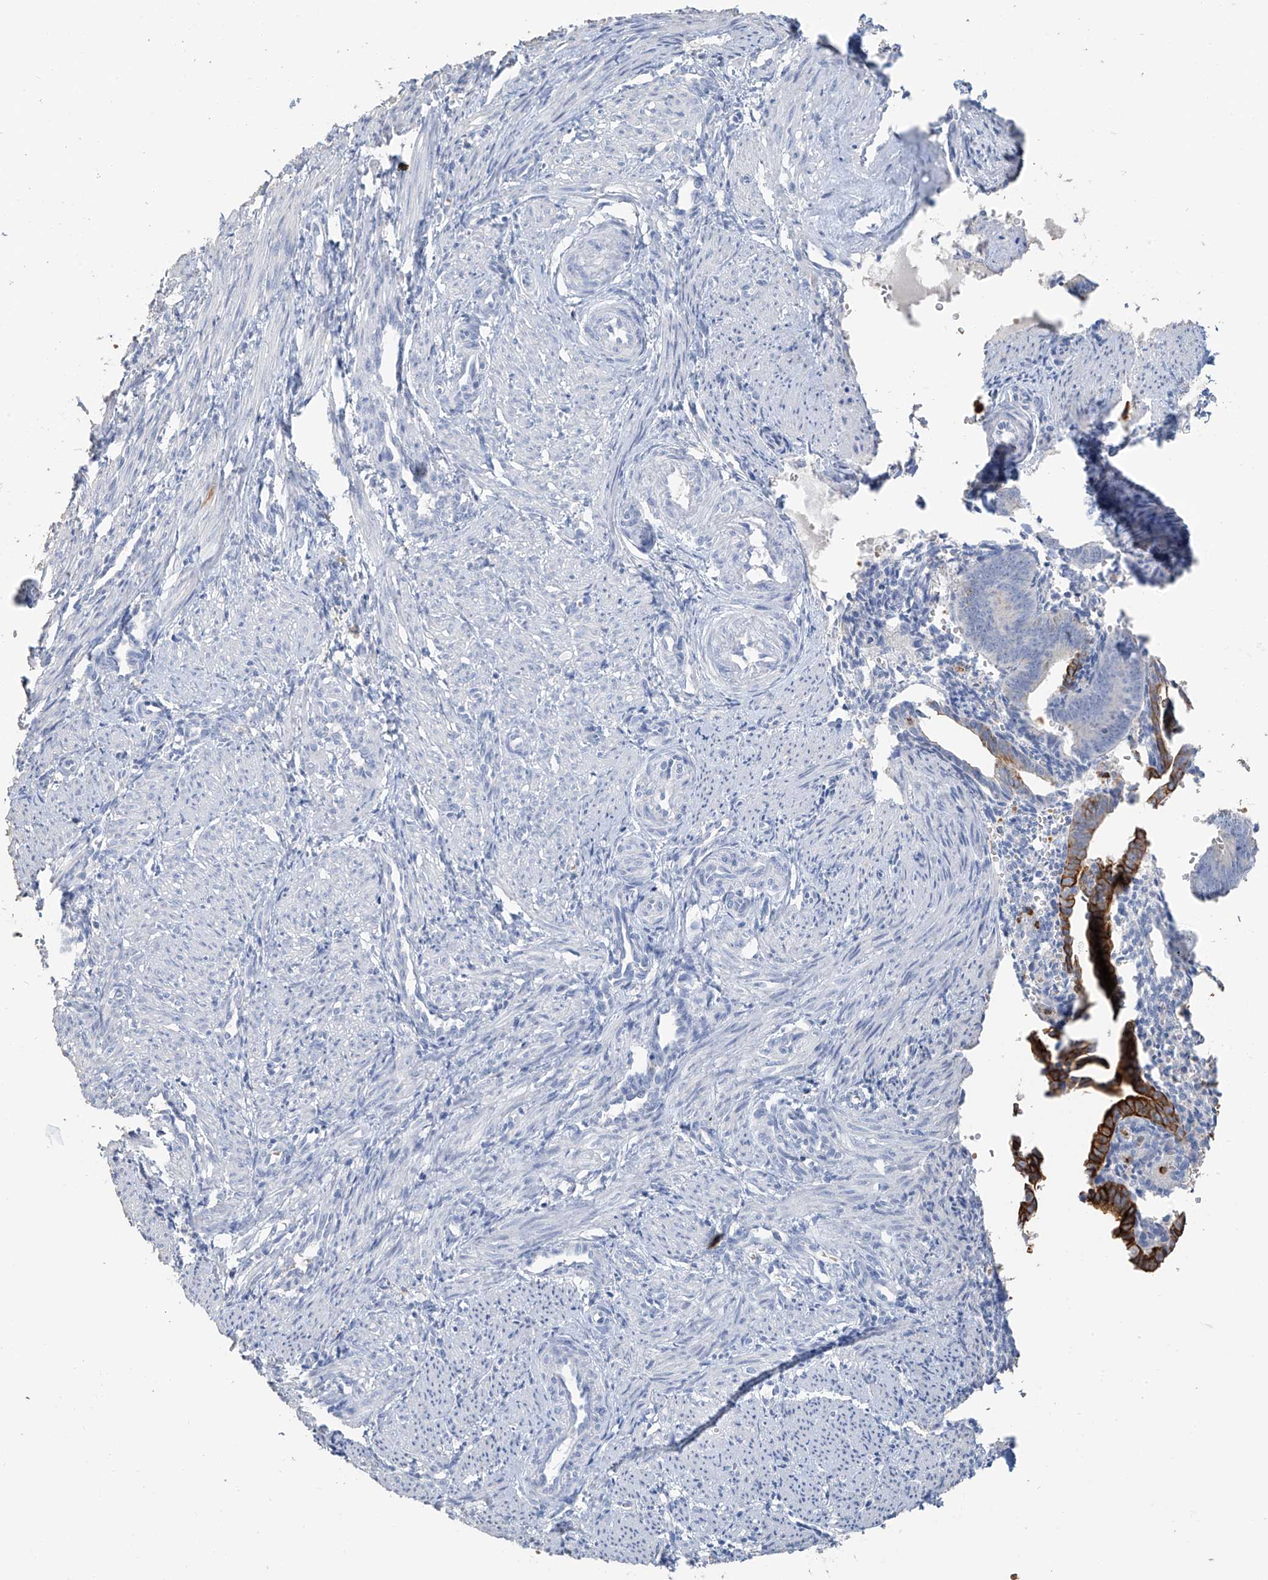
{"staining": {"intensity": "negative", "quantity": "none", "location": "none"}, "tissue": "smooth muscle", "cell_type": "Smooth muscle cells", "image_type": "normal", "snomed": [{"axis": "morphology", "description": "Normal tissue, NOS"}, {"axis": "topography", "description": "Endometrium"}], "caption": "A micrograph of smooth muscle stained for a protein demonstrates no brown staining in smooth muscle cells.", "gene": "PAFAH1B3", "patient": {"sex": "female", "age": 33}}